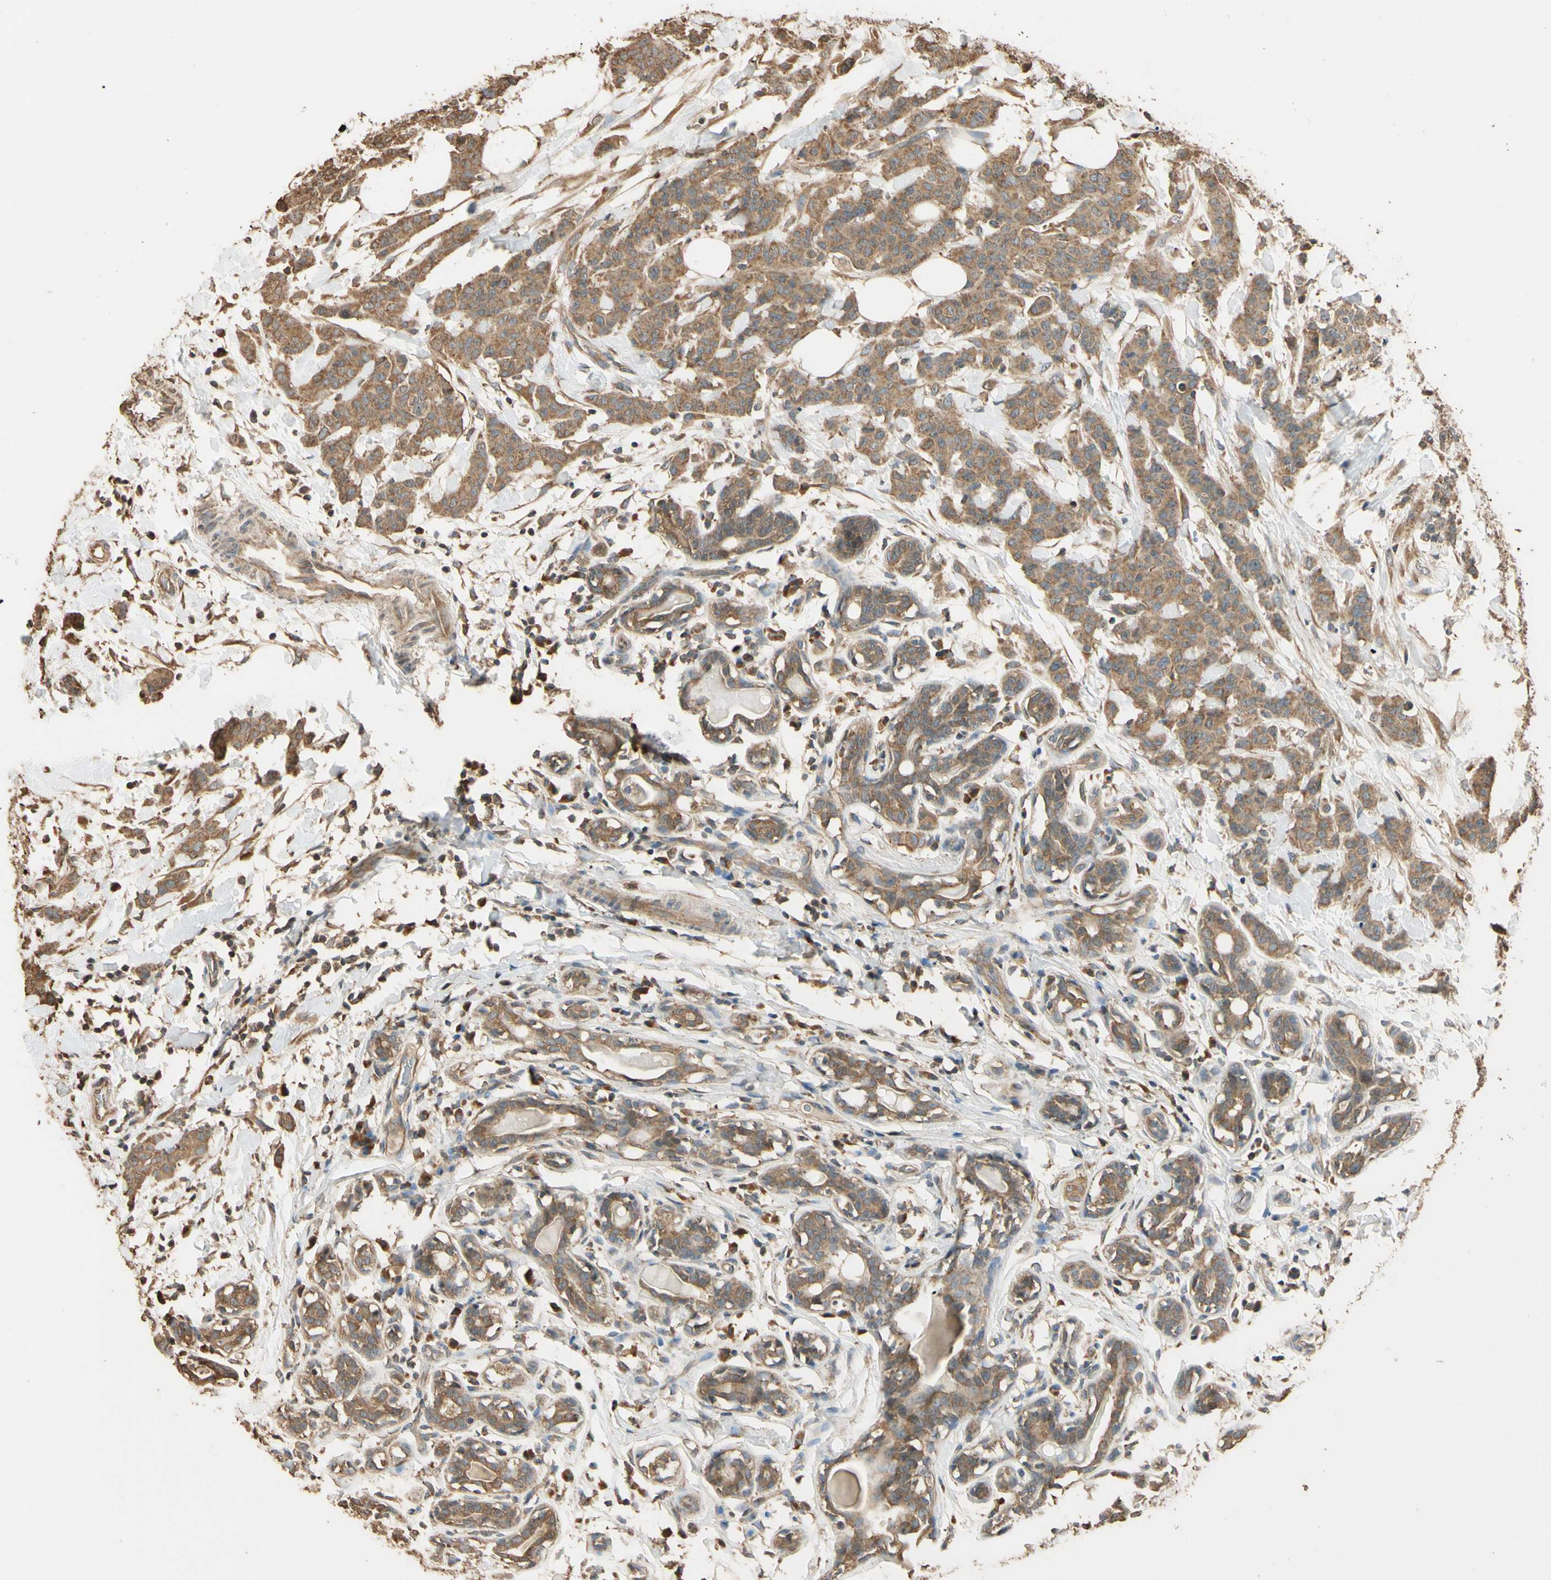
{"staining": {"intensity": "moderate", "quantity": ">75%", "location": "cytoplasmic/membranous"}, "tissue": "breast cancer", "cell_type": "Tumor cells", "image_type": "cancer", "snomed": [{"axis": "morphology", "description": "Normal tissue, NOS"}, {"axis": "morphology", "description": "Duct carcinoma"}, {"axis": "topography", "description": "Breast"}], "caption": "Protein staining shows moderate cytoplasmic/membranous expression in about >75% of tumor cells in breast cancer.", "gene": "STX18", "patient": {"sex": "female", "age": 40}}